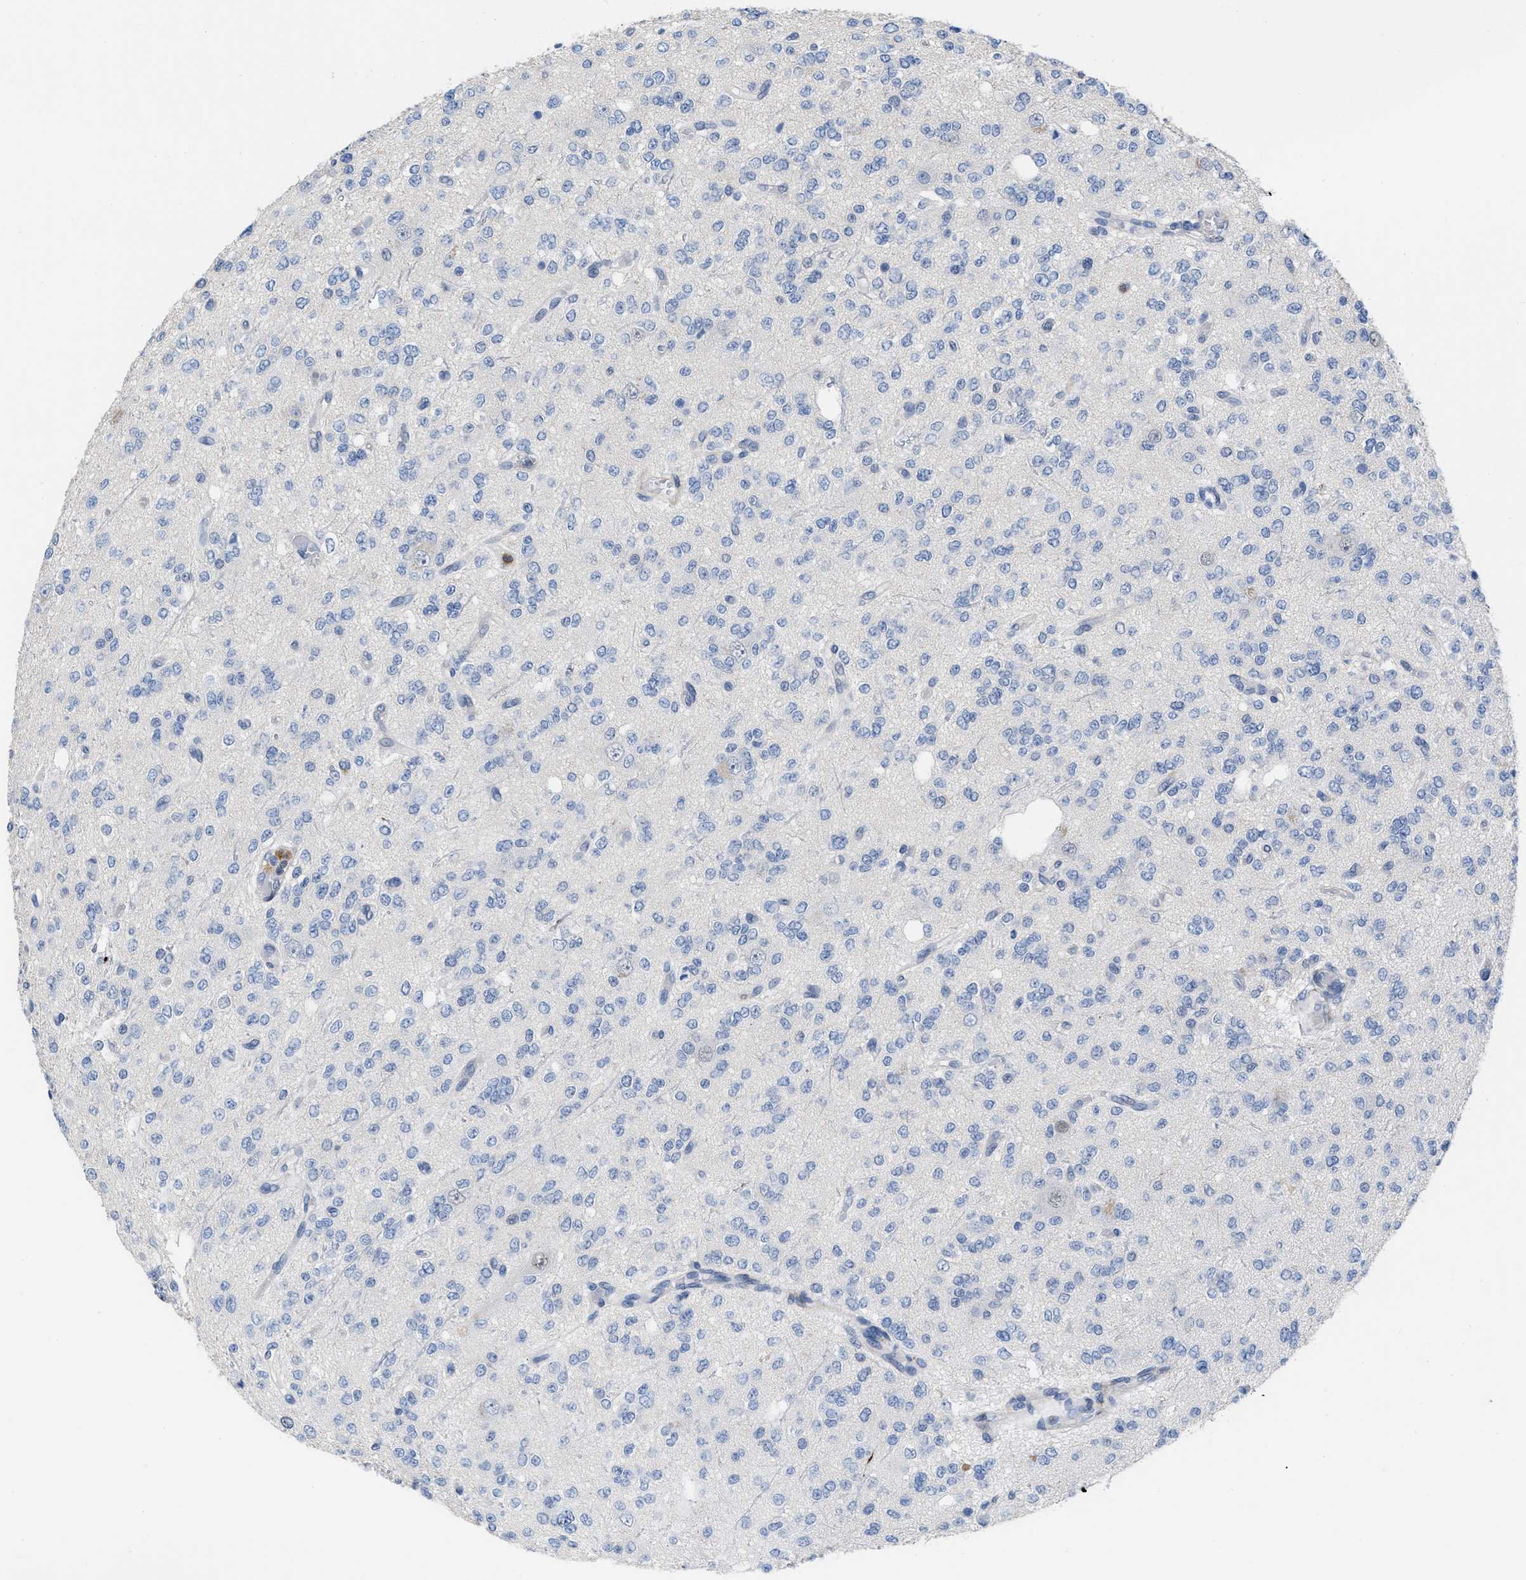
{"staining": {"intensity": "negative", "quantity": "none", "location": "none"}, "tissue": "glioma", "cell_type": "Tumor cells", "image_type": "cancer", "snomed": [{"axis": "morphology", "description": "Glioma, malignant, Low grade"}, {"axis": "topography", "description": "Brain"}], "caption": "DAB (3,3'-diaminobenzidine) immunohistochemical staining of human glioma reveals no significant expression in tumor cells.", "gene": "PRMT2", "patient": {"sex": "male", "age": 38}}